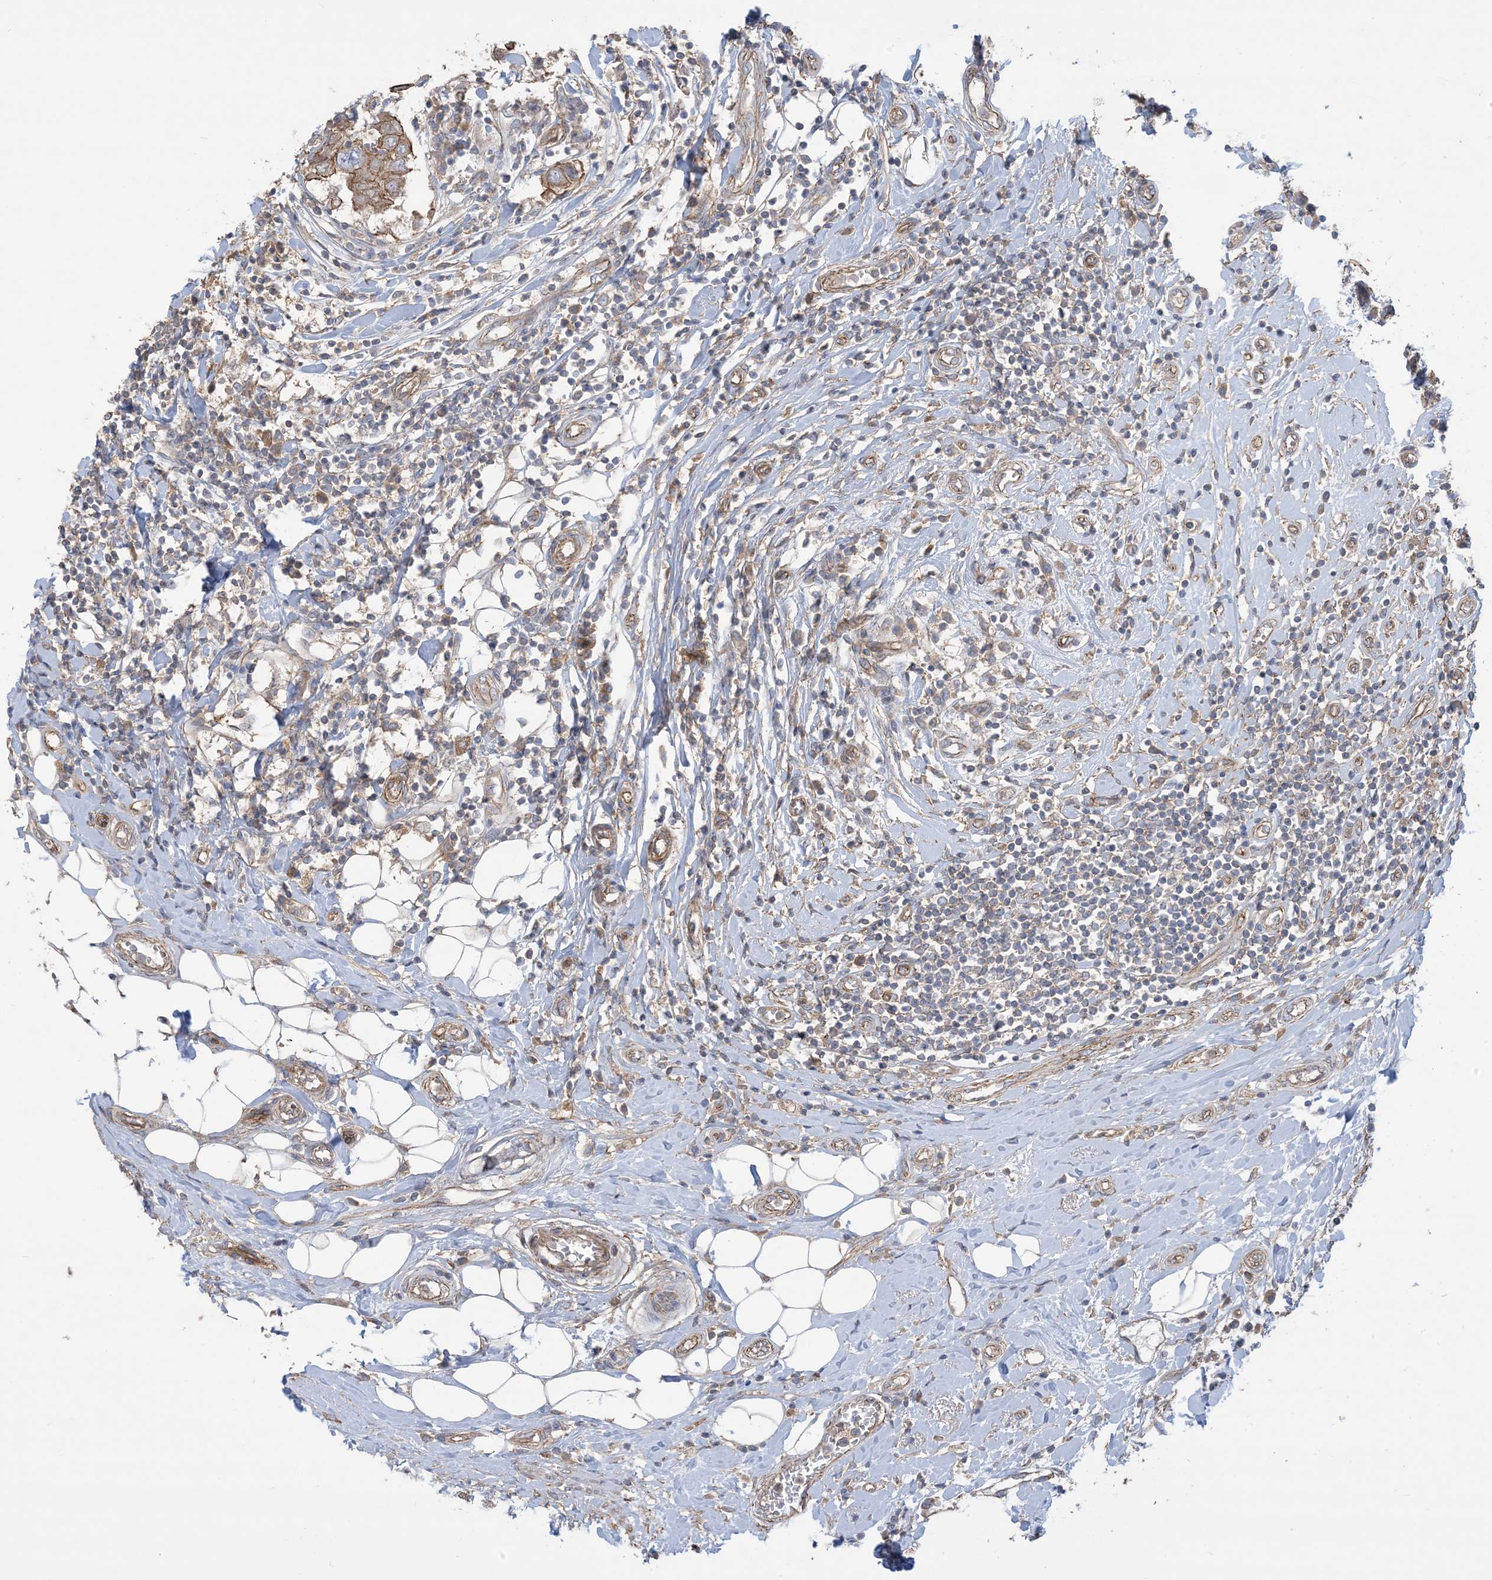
{"staining": {"intensity": "weak", "quantity": ">75%", "location": "cytoplasmic/membranous"}, "tissue": "breast cancer", "cell_type": "Tumor cells", "image_type": "cancer", "snomed": [{"axis": "morphology", "description": "Duct carcinoma"}, {"axis": "topography", "description": "Breast"}], "caption": "Tumor cells show weak cytoplasmic/membranous positivity in approximately >75% of cells in infiltrating ductal carcinoma (breast).", "gene": "CCNY", "patient": {"sex": "female", "age": 27}}